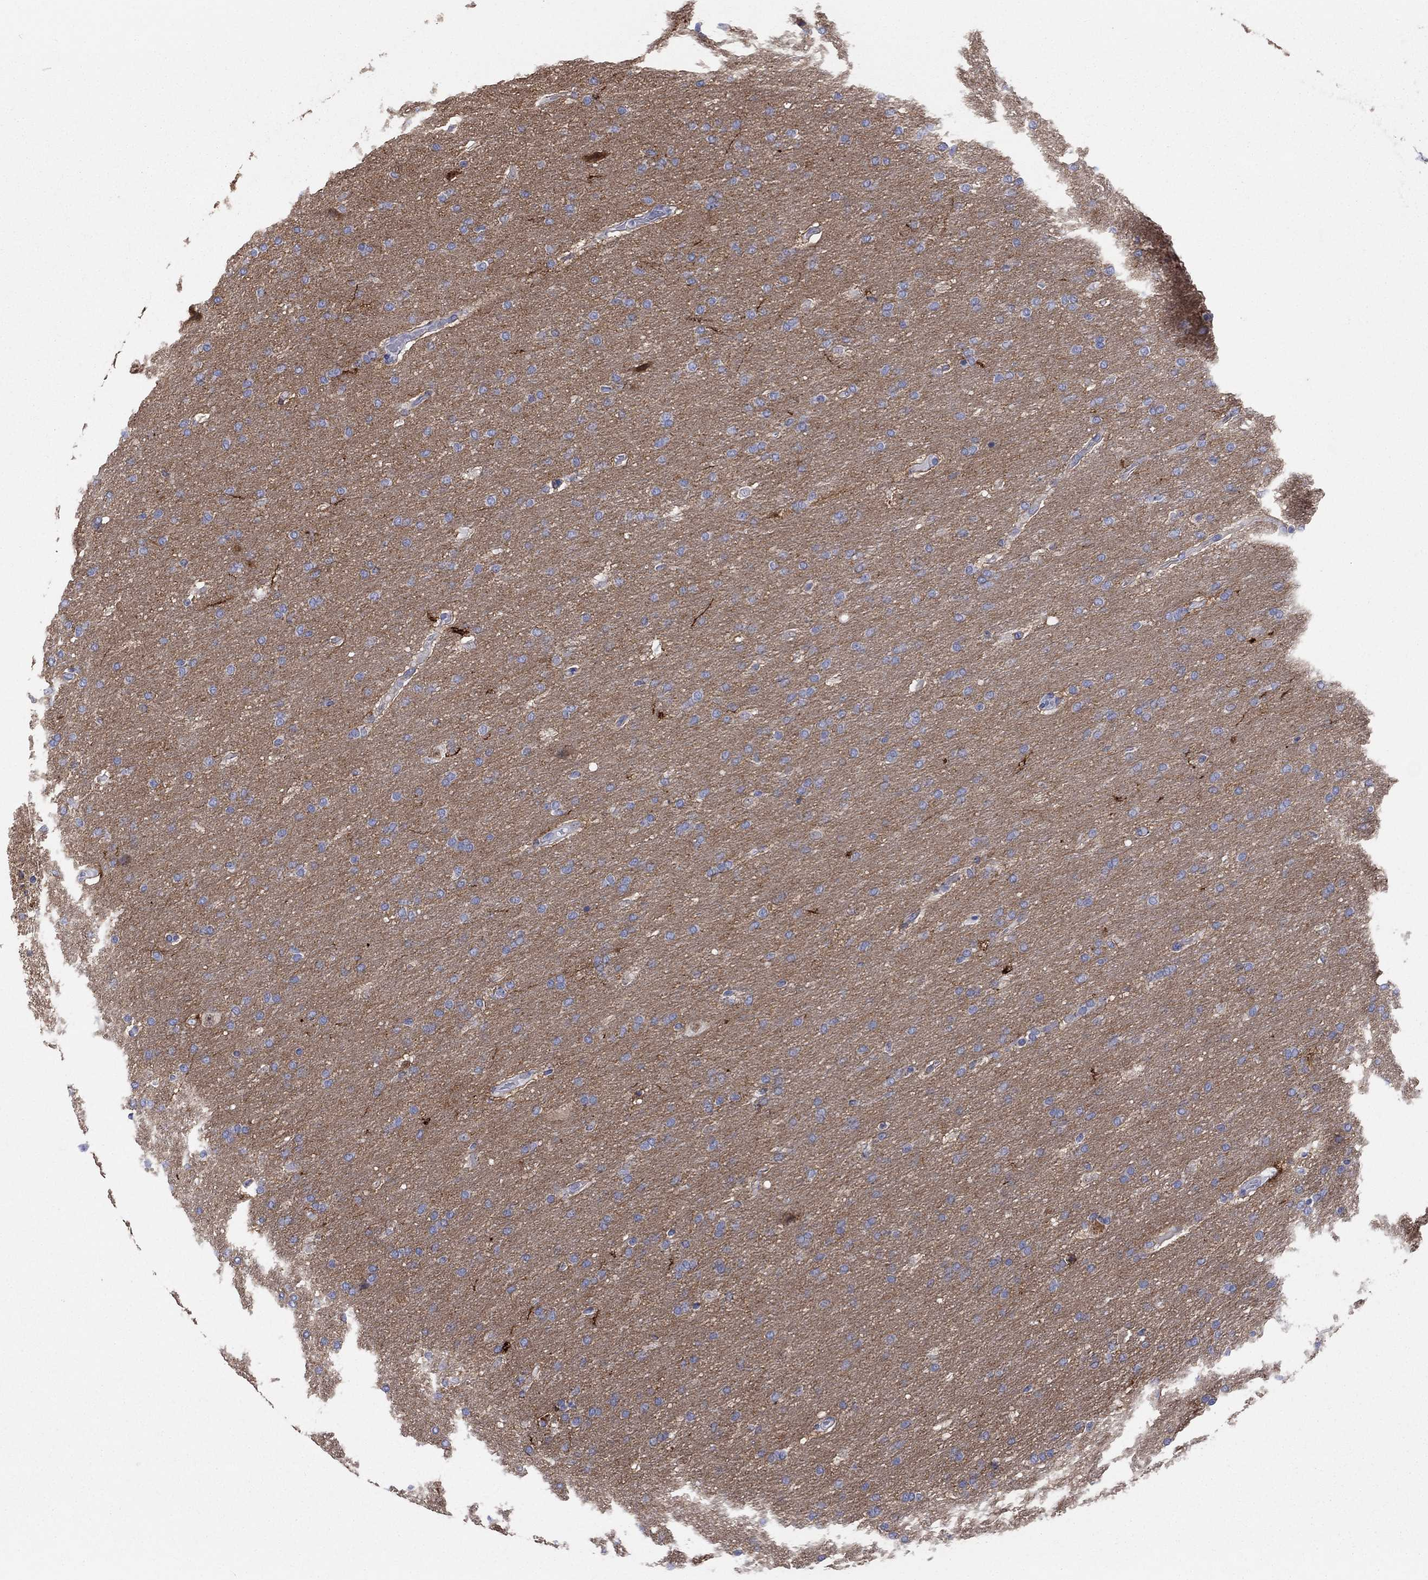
{"staining": {"intensity": "negative", "quantity": "none", "location": "none"}, "tissue": "glioma", "cell_type": "Tumor cells", "image_type": "cancer", "snomed": [{"axis": "morphology", "description": "Glioma, malignant, Low grade"}, {"axis": "topography", "description": "Brain"}], "caption": "A histopathology image of glioma stained for a protein shows no brown staining in tumor cells.", "gene": "CPNE6", "patient": {"sex": "female", "age": 37}}